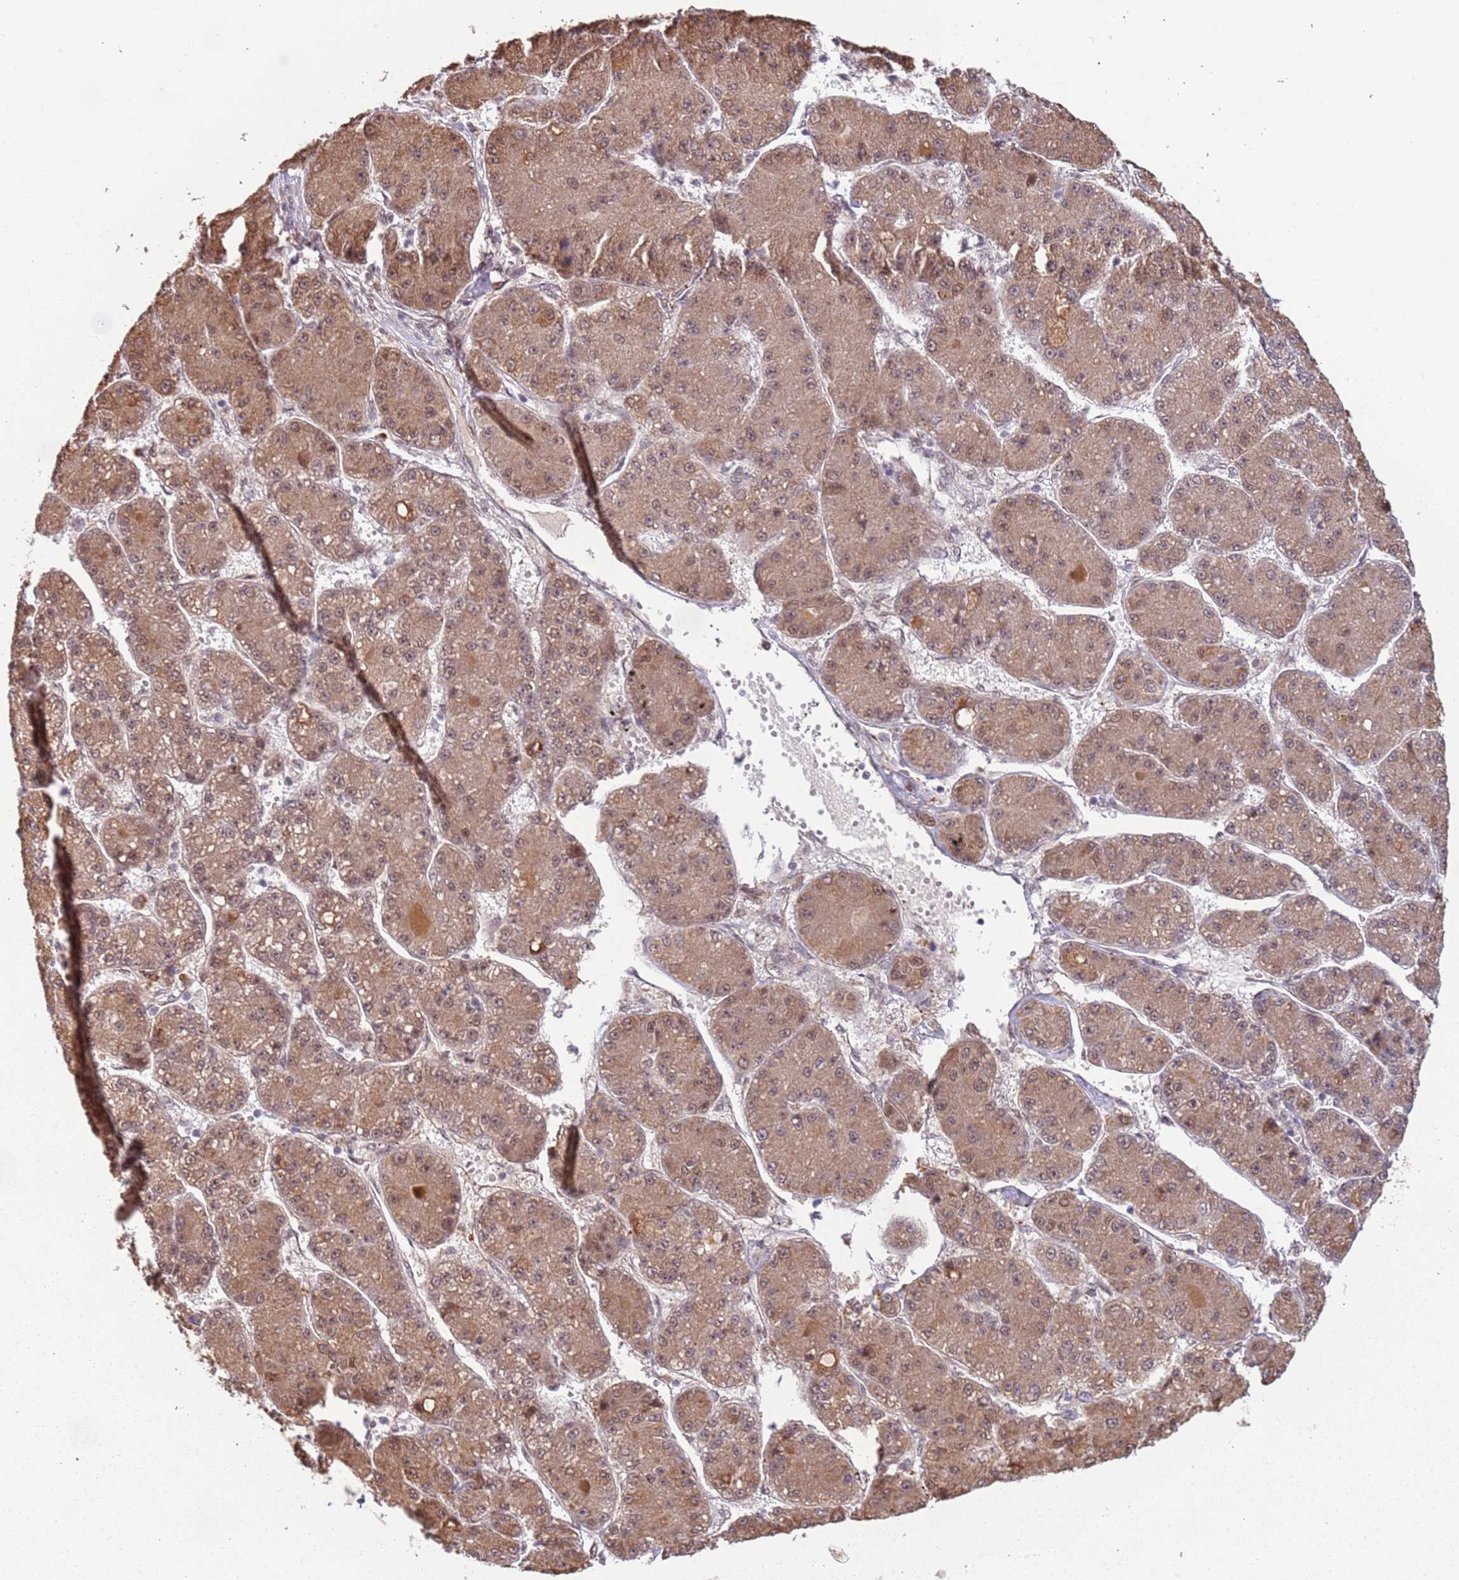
{"staining": {"intensity": "moderate", "quantity": ">75%", "location": "cytoplasmic/membranous,nuclear"}, "tissue": "liver cancer", "cell_type": "Tumor cells", "image_type": "cancer", "snomed": [{"axis": "morphology", "description": "Carcinoma, Hepatocellular, NOS"}, {"axis": "topography", "description": "Liver"}], "caption": "Immunohistochemistry (IHC) of human hepatocellular carcinoma (liver) exhibits medium levels of moderate cytoplasmic/membranous and nuclear positivity in about >75% of tumor cells. (Stains: DAB in brown, nuclei in blue, Microscopy: brightfield microscopy at high magnification).", "gene": "POLR3H", "patient": {"sex": "male", "age": 67}}